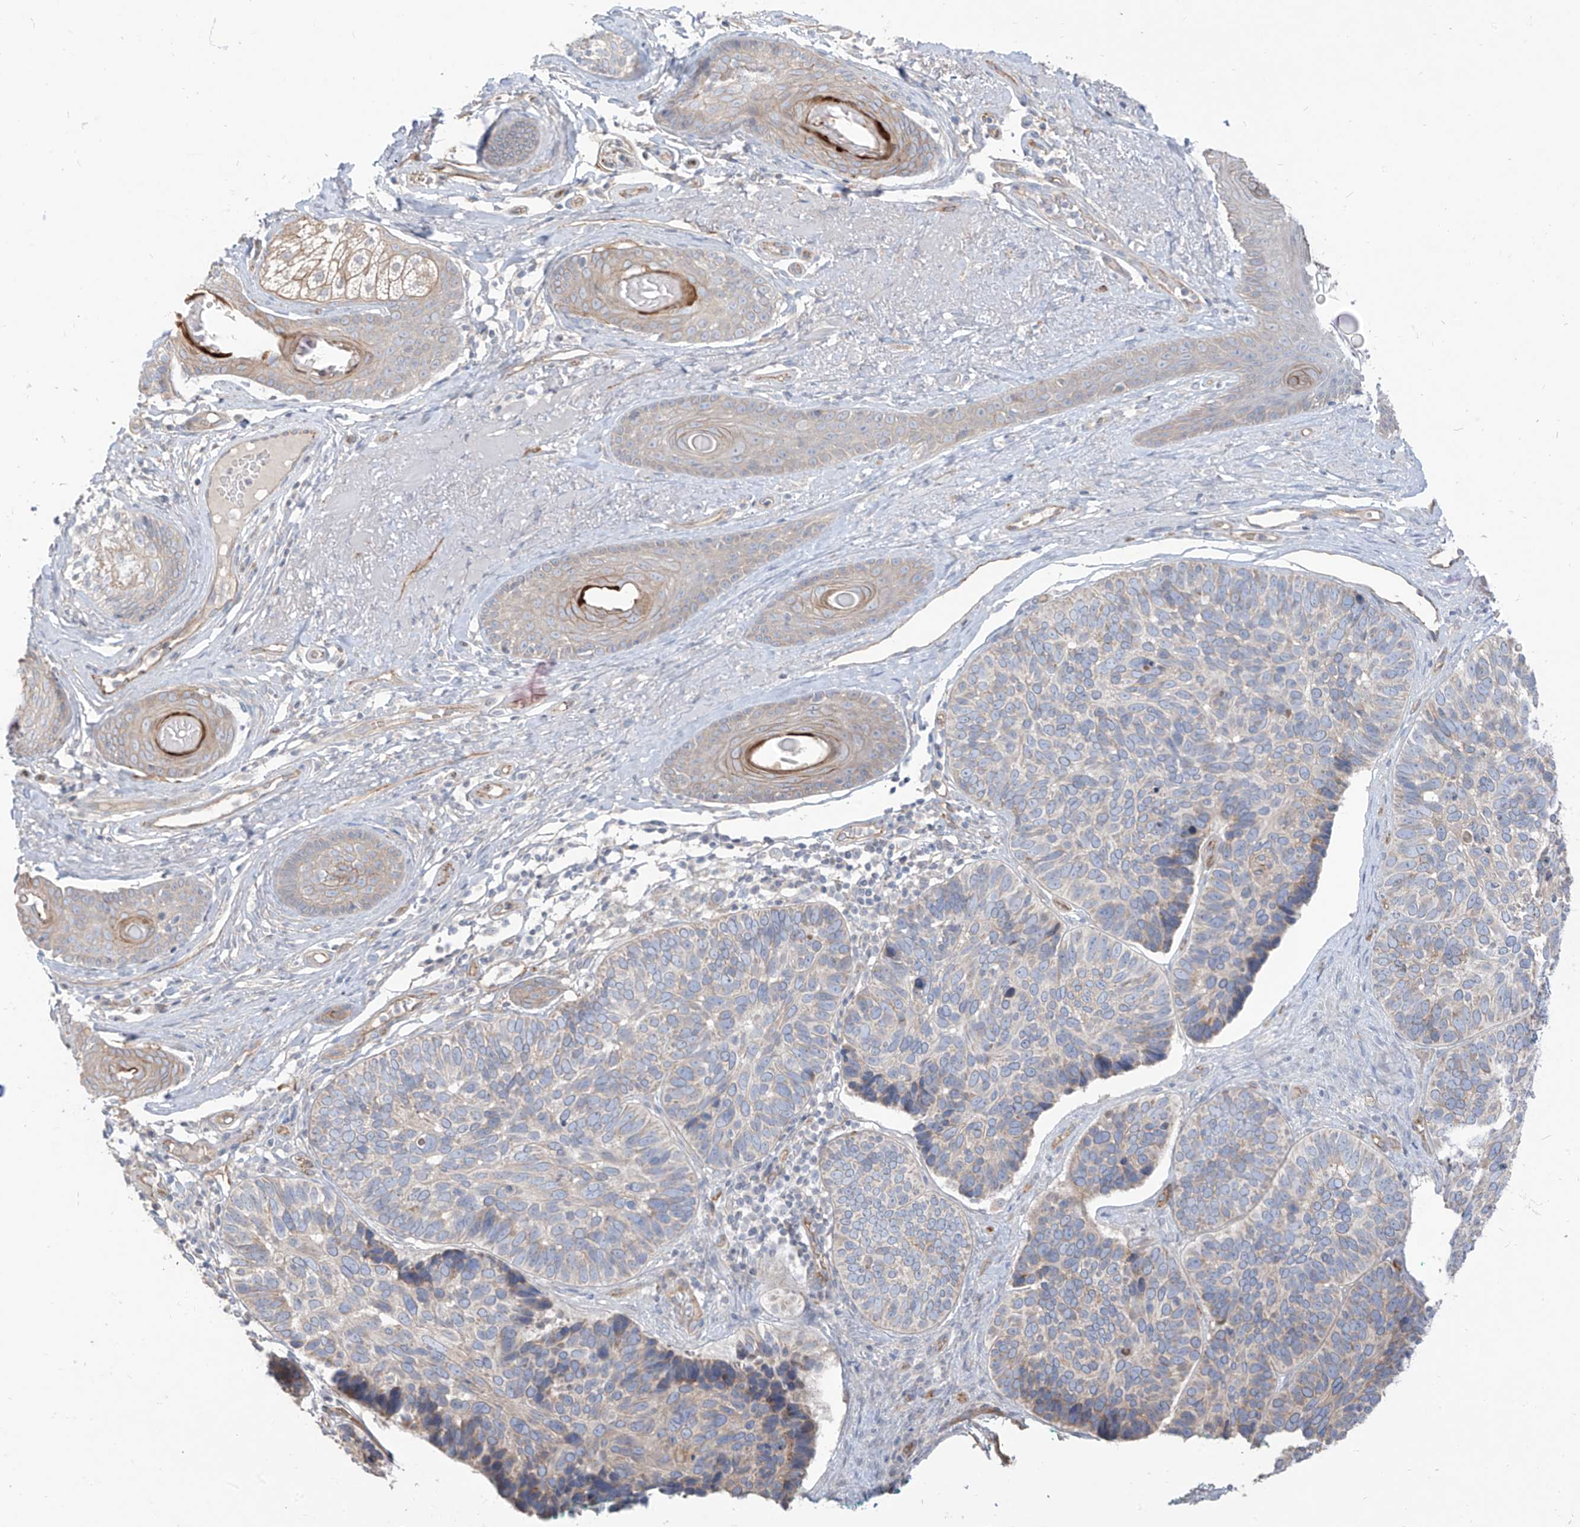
{"staining": {"intensity": "weak", "quantity": "<25%", "location": "cytoplasmic/membranous"}, "tissue": "skin cancer", "cell_type": "Tumor cells", "image_type": "cancer", "snomed": [{"axis": "morphology", "description": "Basal cell carcinoma"}, {"axis": "topography", "description": "Skin"}], "caption": "Histopathology image shows no protein positivity in tumor cells of skin cancer tissue.", "gene": "EPHX4", "patient": {"sex": "male", "age": 62}}